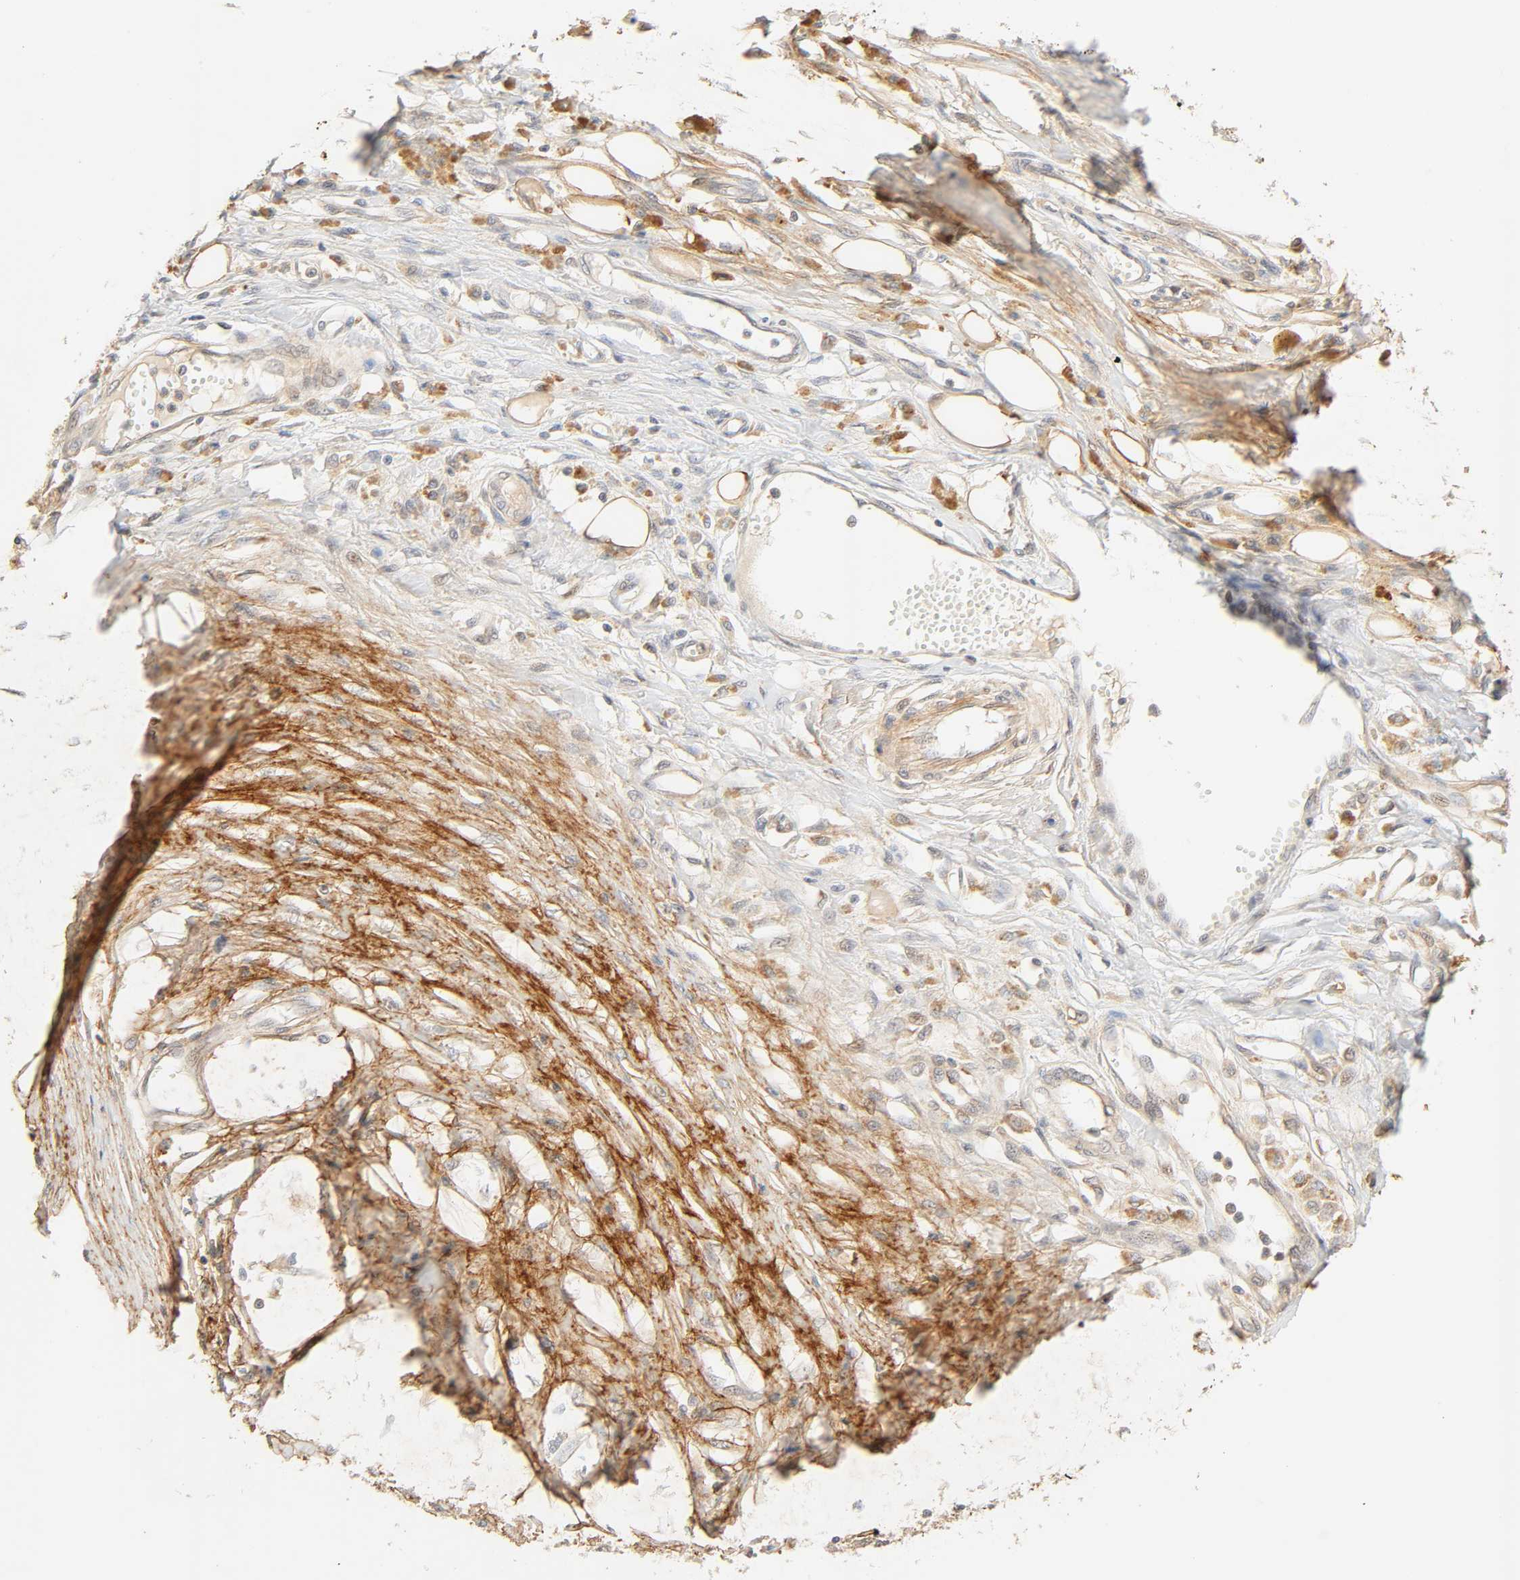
{"staining": {"intensity": "weak", "quantity": "<25%", "location": "cytoplasmic/membranous"}, "tissue": "melanoma", "cell_type": "Tumor cells", "image_type": "cancer", "snomed": [{"axis": "morphology", "description": "Malignant melanoma, Metastatic site"}, {"axis": "topography", "description": "Lymph node"}], "caption": "An immunohistochemistry (IHC) micrograph of malignant melanoma (metastatic site) is shown. There is no staining in tumor cells of malignant melanoma (metastatic site). (Stains: DAB (3,3'-diaminobenzidine) IHC with hematoxylin counter stain, Microscopy: brightfield microscopy at high magnification).", "gene": "CACNA1G", "patient": {"sex": "male", "age": 59}}